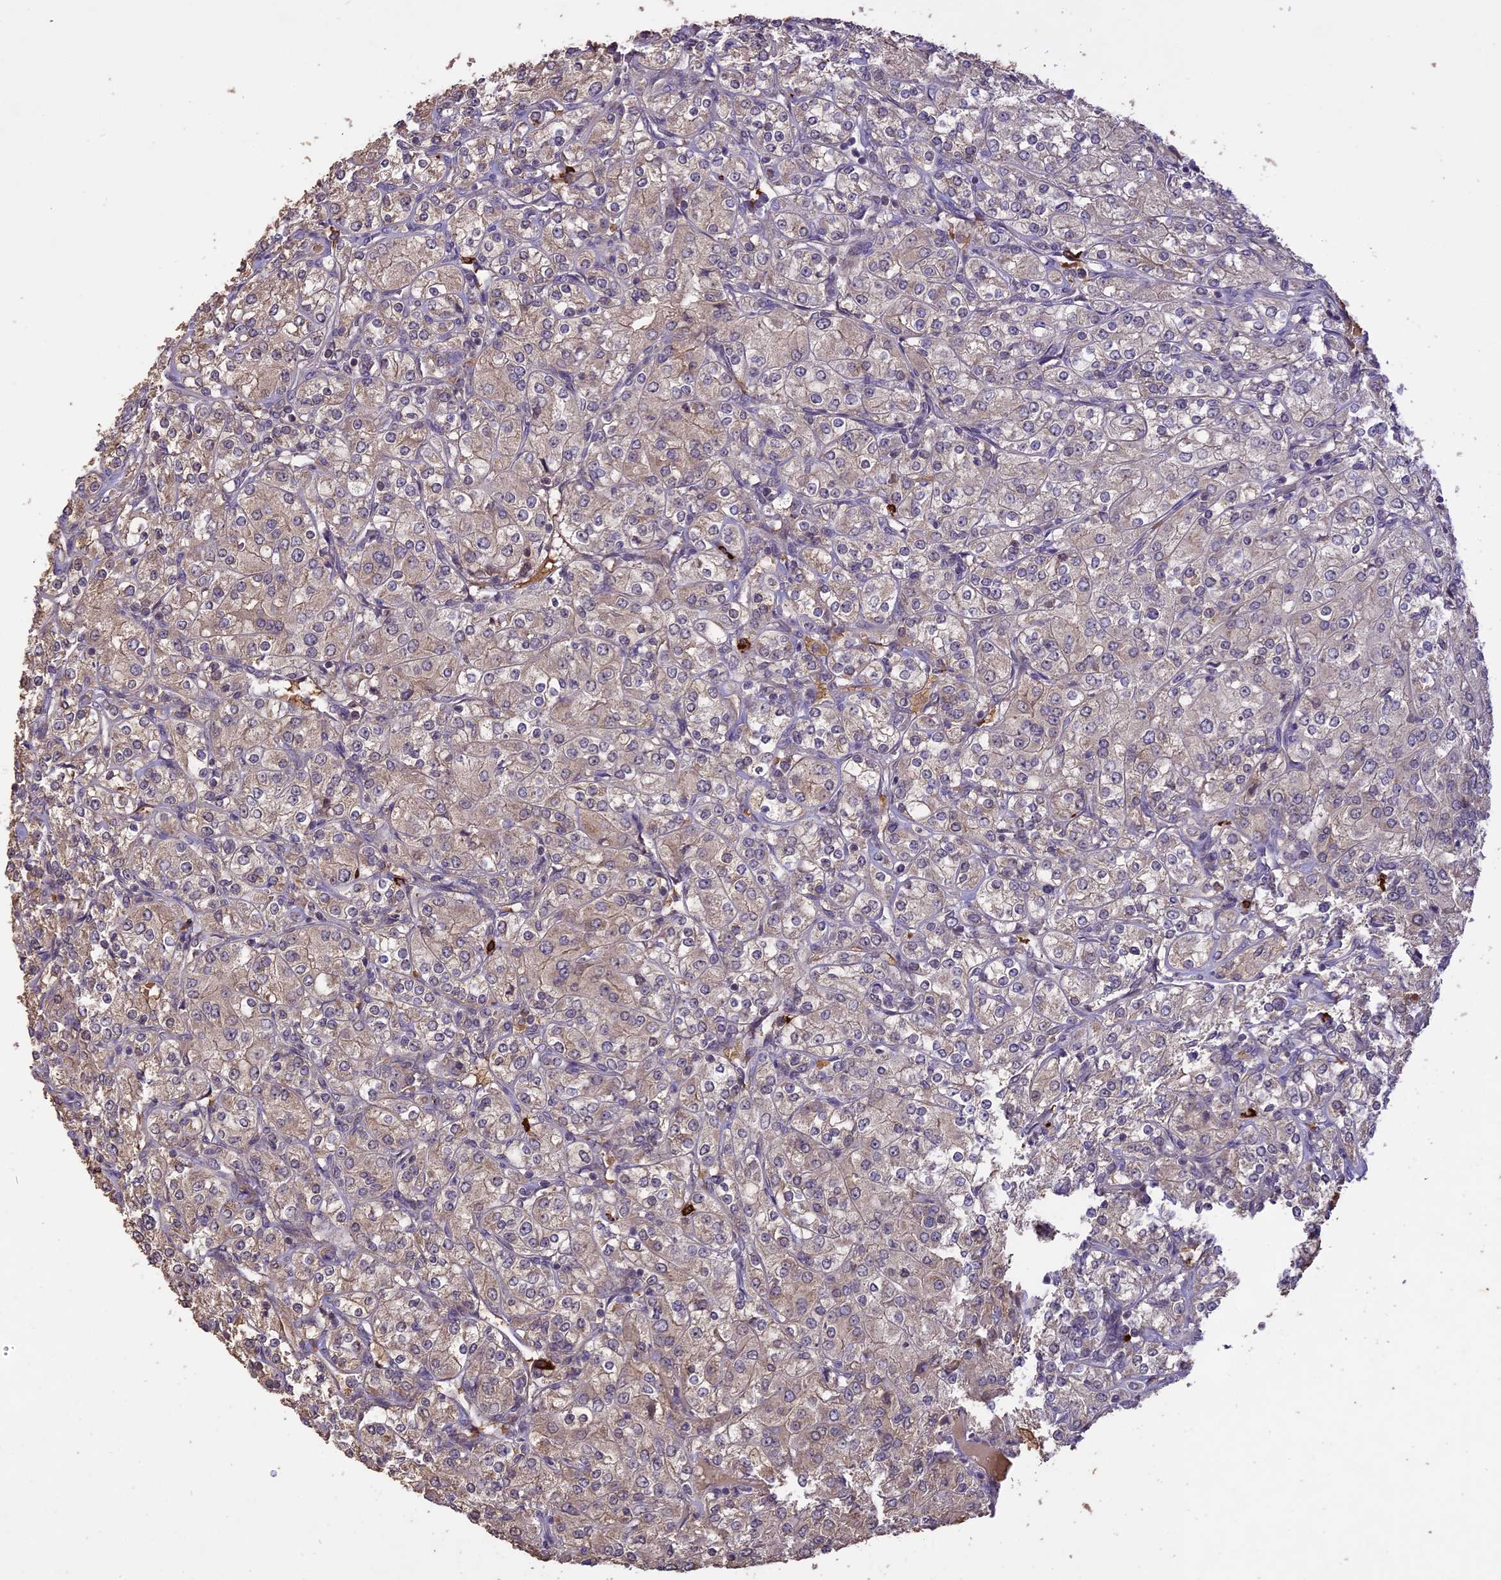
{"staining": {"intensity": "moderate", "quantity": "<25%", "location": "cytoplasmic/membranous"}, "tissue": "renal cancer", "cell_type": "Tumor cells", "image_type": "cancer", "snomed": [{"axis": "morphology", "description": "Adenocarcinoma, NOS"}, {"axis": "topography", "description": "Kidney"}], "caption": "Immunohistochemistry staining of adenocarcinoma (renal), which reveals low levels of moderate cytoplasmic/membranous positivity in approximately <25% of tumor cells indicating moderate cytoplasmic/membranous protein expression. The staining was performed using DAB (3,3'-diaminobenzidine) (brown) for protein detection and nuclei were counterstained in hematoxylin (blue).", "gene": "TIGD7", "patient": {"sex": "male", "age": 77}}